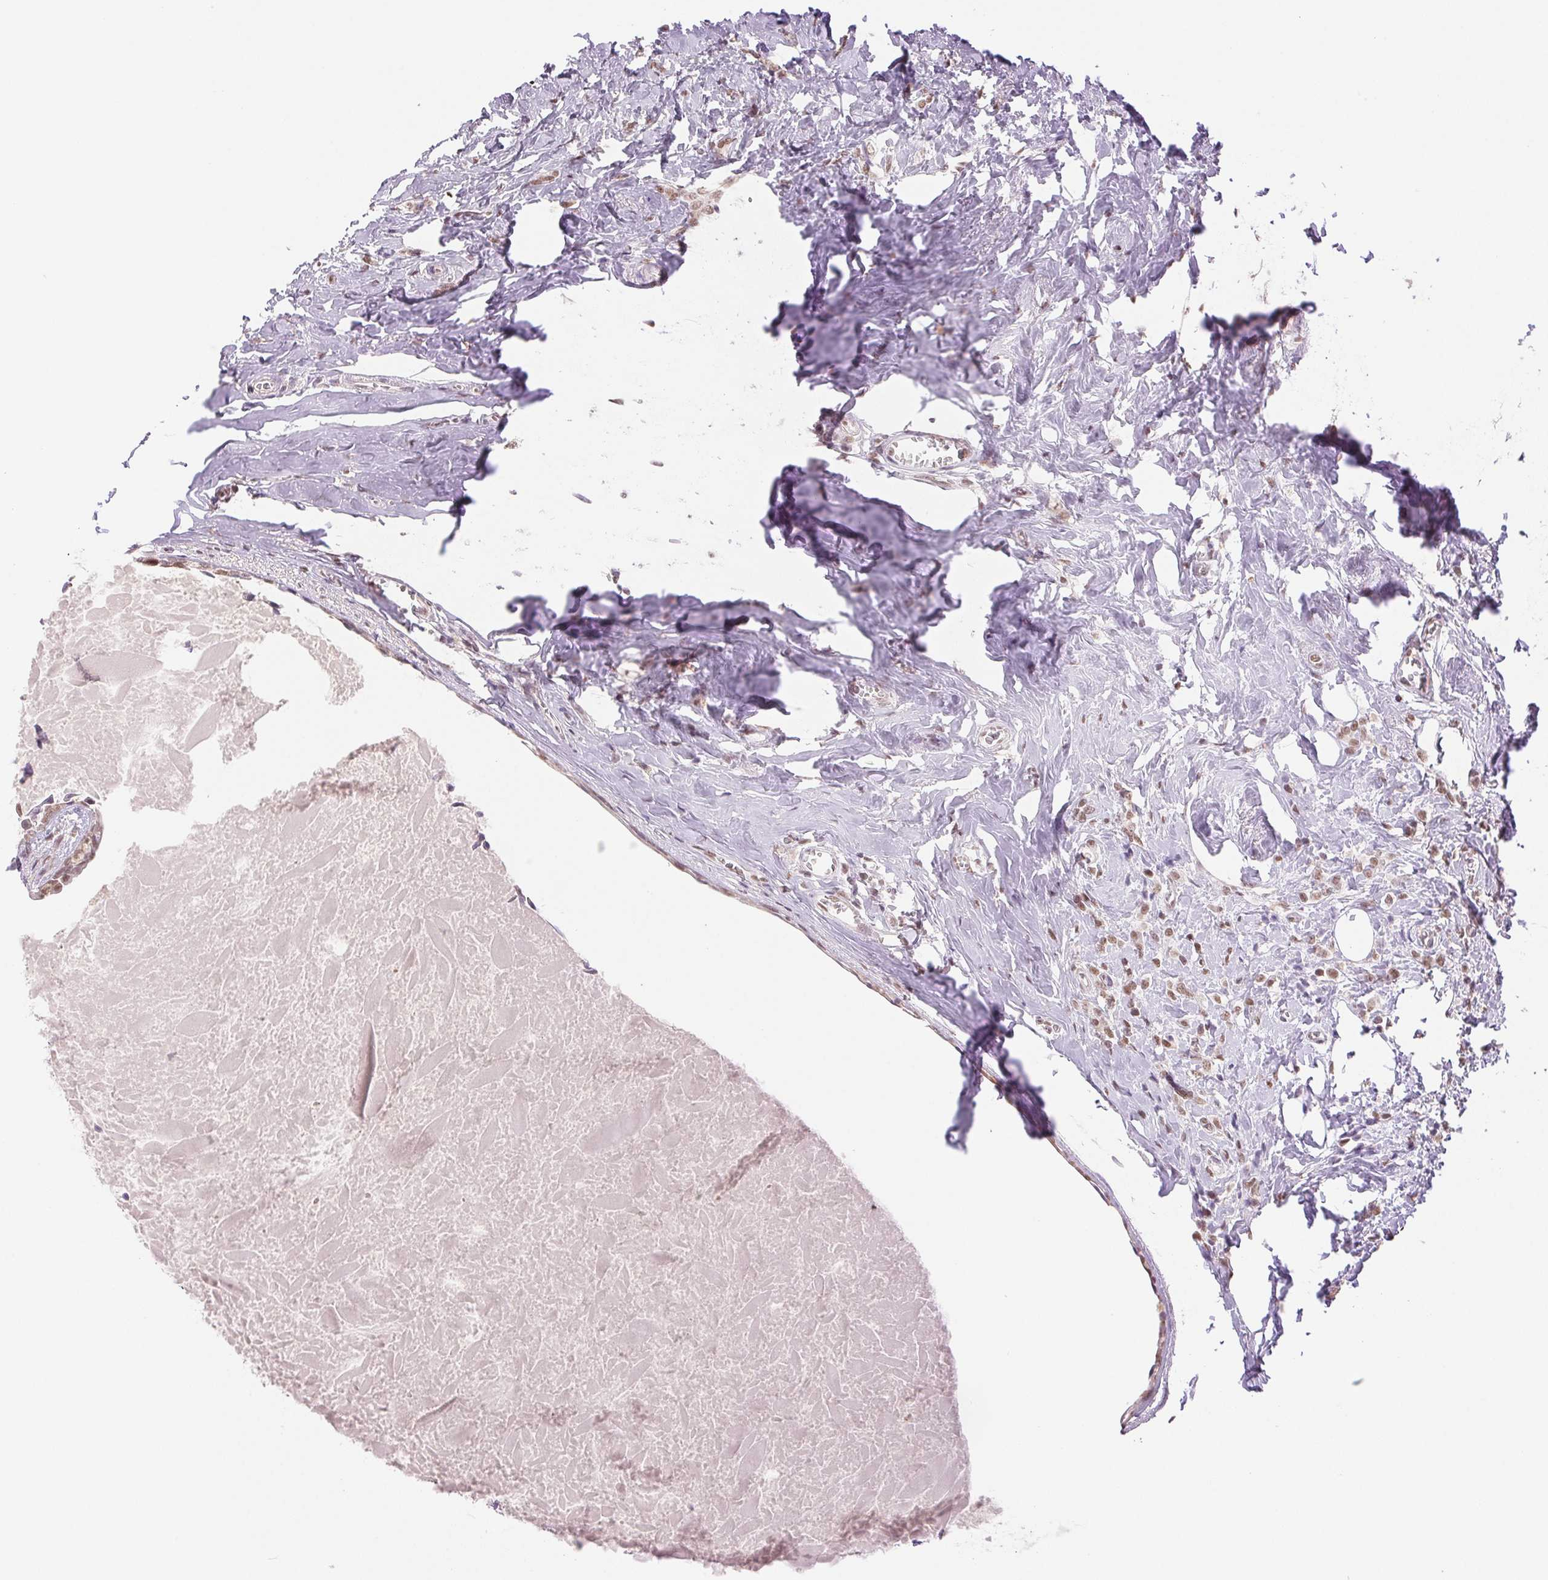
{"staining": {"intensity": "weak", "quantity": ">75%", "location": "nuclear"}, "tissue": "breast cancer", "cell_type": "Tumor cells", "image_type": "cancer", "snomed": [{"axis": "morphology", "description": "Normal tissue, NOS"}, {"axis": "morphology", "description": "Duct carcinoma"}, {"axis": "topography", "description": "Breast"}], "caption": "Protein expression analysis of human infiltrating ductal carcinoma (breast) reveals weak nuclear positivity in about >75% of tumor cells.", "gene": "RPRD1B", "patient": {"sex": "female", "age": 77}}